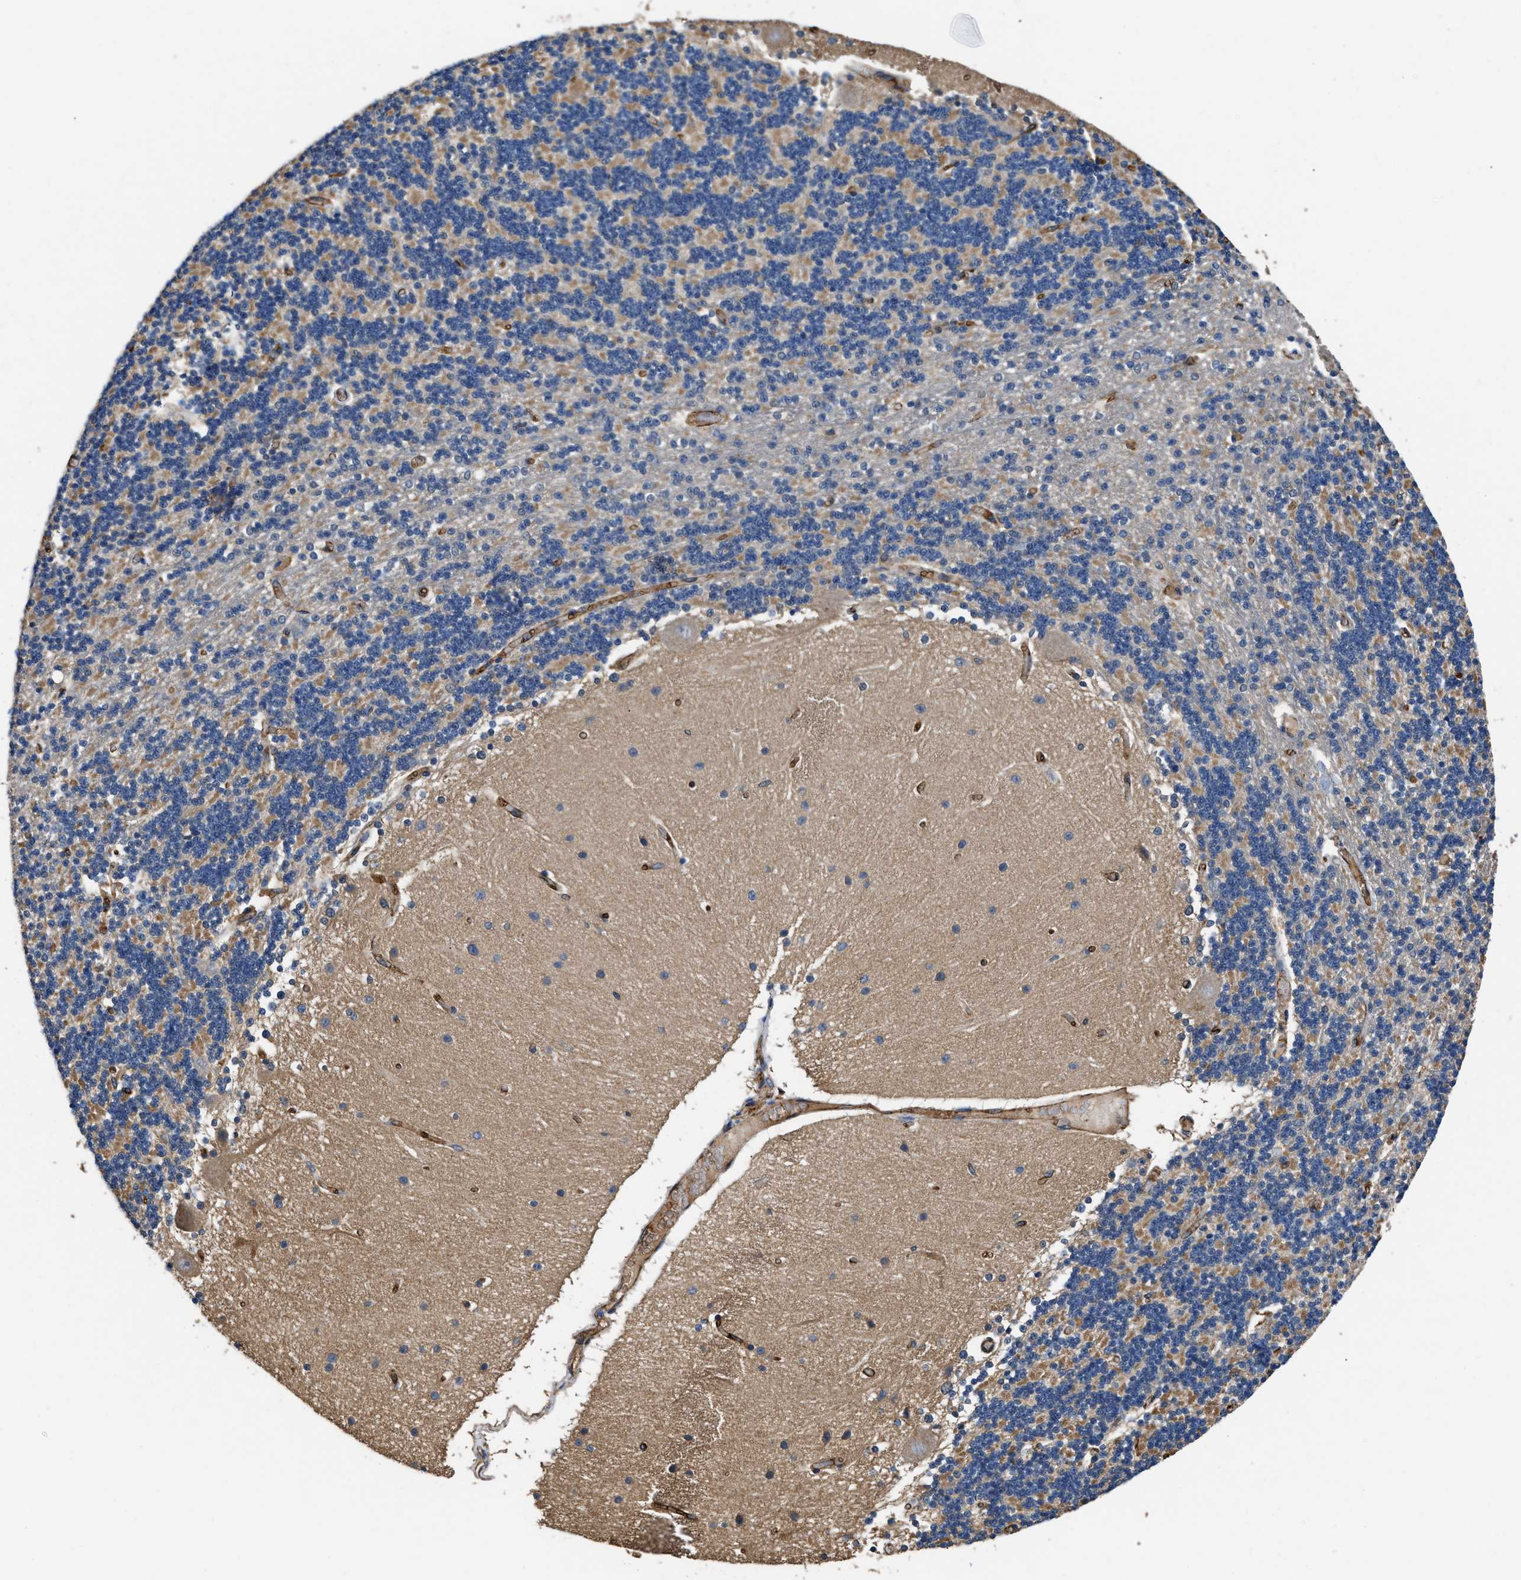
{"staining": {"intensity": "moderate", "quantity": "25%-75%", "location": "cytoplasmic/membranous"}, "tissue": "cerebellum", "cell_type": "Cells in granular layer", "image_type": "normal", "snomed": [{"axis": "morphology", "description": "Normal tissue, NOS"}, {"axis": "topography", "description": "Cerebellum"}], "caption": "The photomicrograph reveals staining of benign cerebellum, revealing moderate cytoplasmic/membranous protein positivity (brown color) within cells in granular layer.", "gene": "LINGO2", "patient": {"sex": "female", "age": 54}}